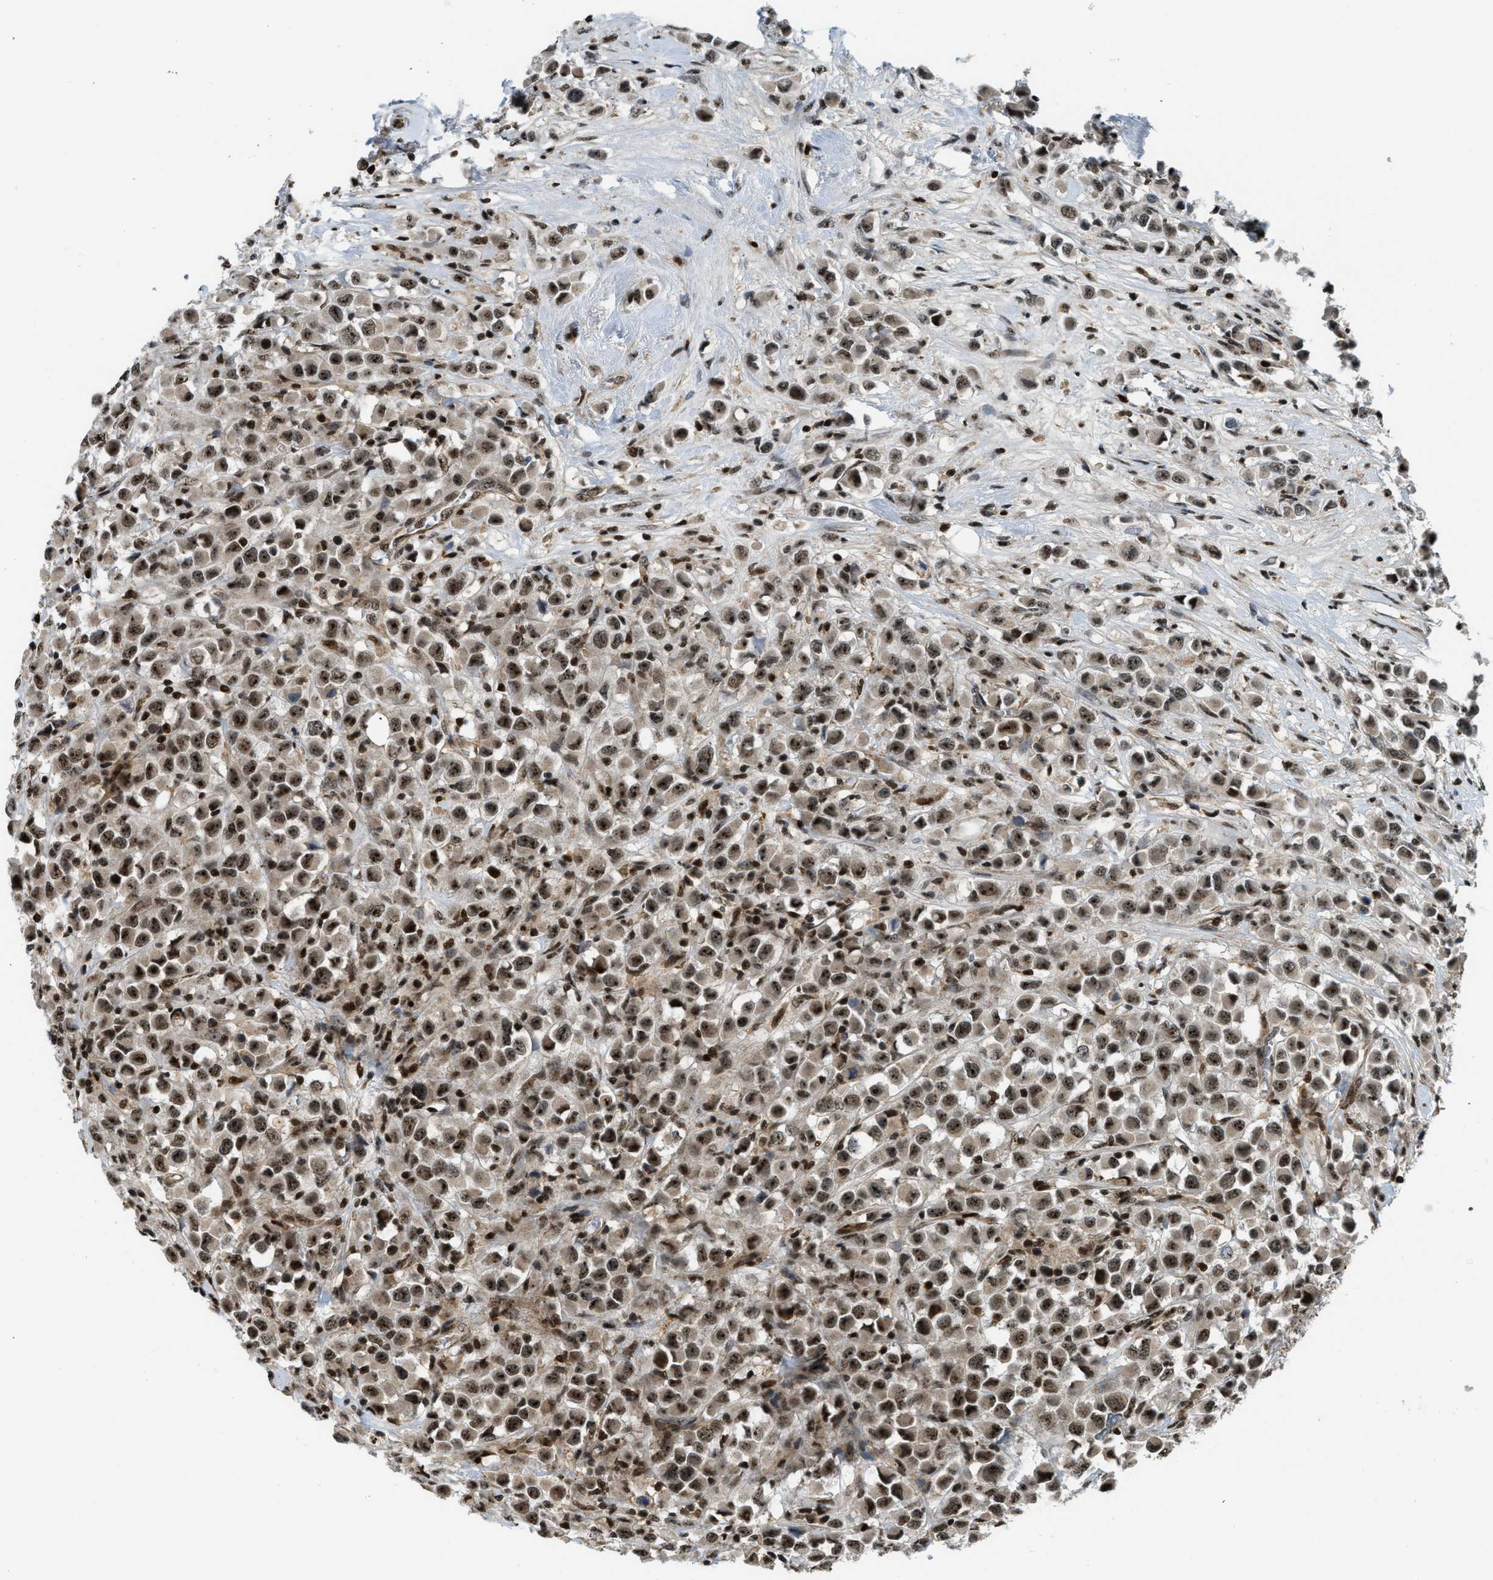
{"staining": {"intensity": "moderate", "quantity": ">75%", "location": "nuclear"}, "tissue": "breast cancer", "cell_type": "Tumor cells", "image_type": "cancer", "snomed": [{"axis": "morphology", "description": "Duct carcinoma"}, {"axis": "topography", "description": "Breast"}], "caption": "An image of intraductal carcinoma (breast) stained for a protein displays moderate nuclear brown staining in tumor cells. (DAB (3,3'-diaminobenzidine) IHC, brown staining for protein, blue staining for nuclei).", "gene": "E2F1", "patient": {"sex": "female", "age": 61}}